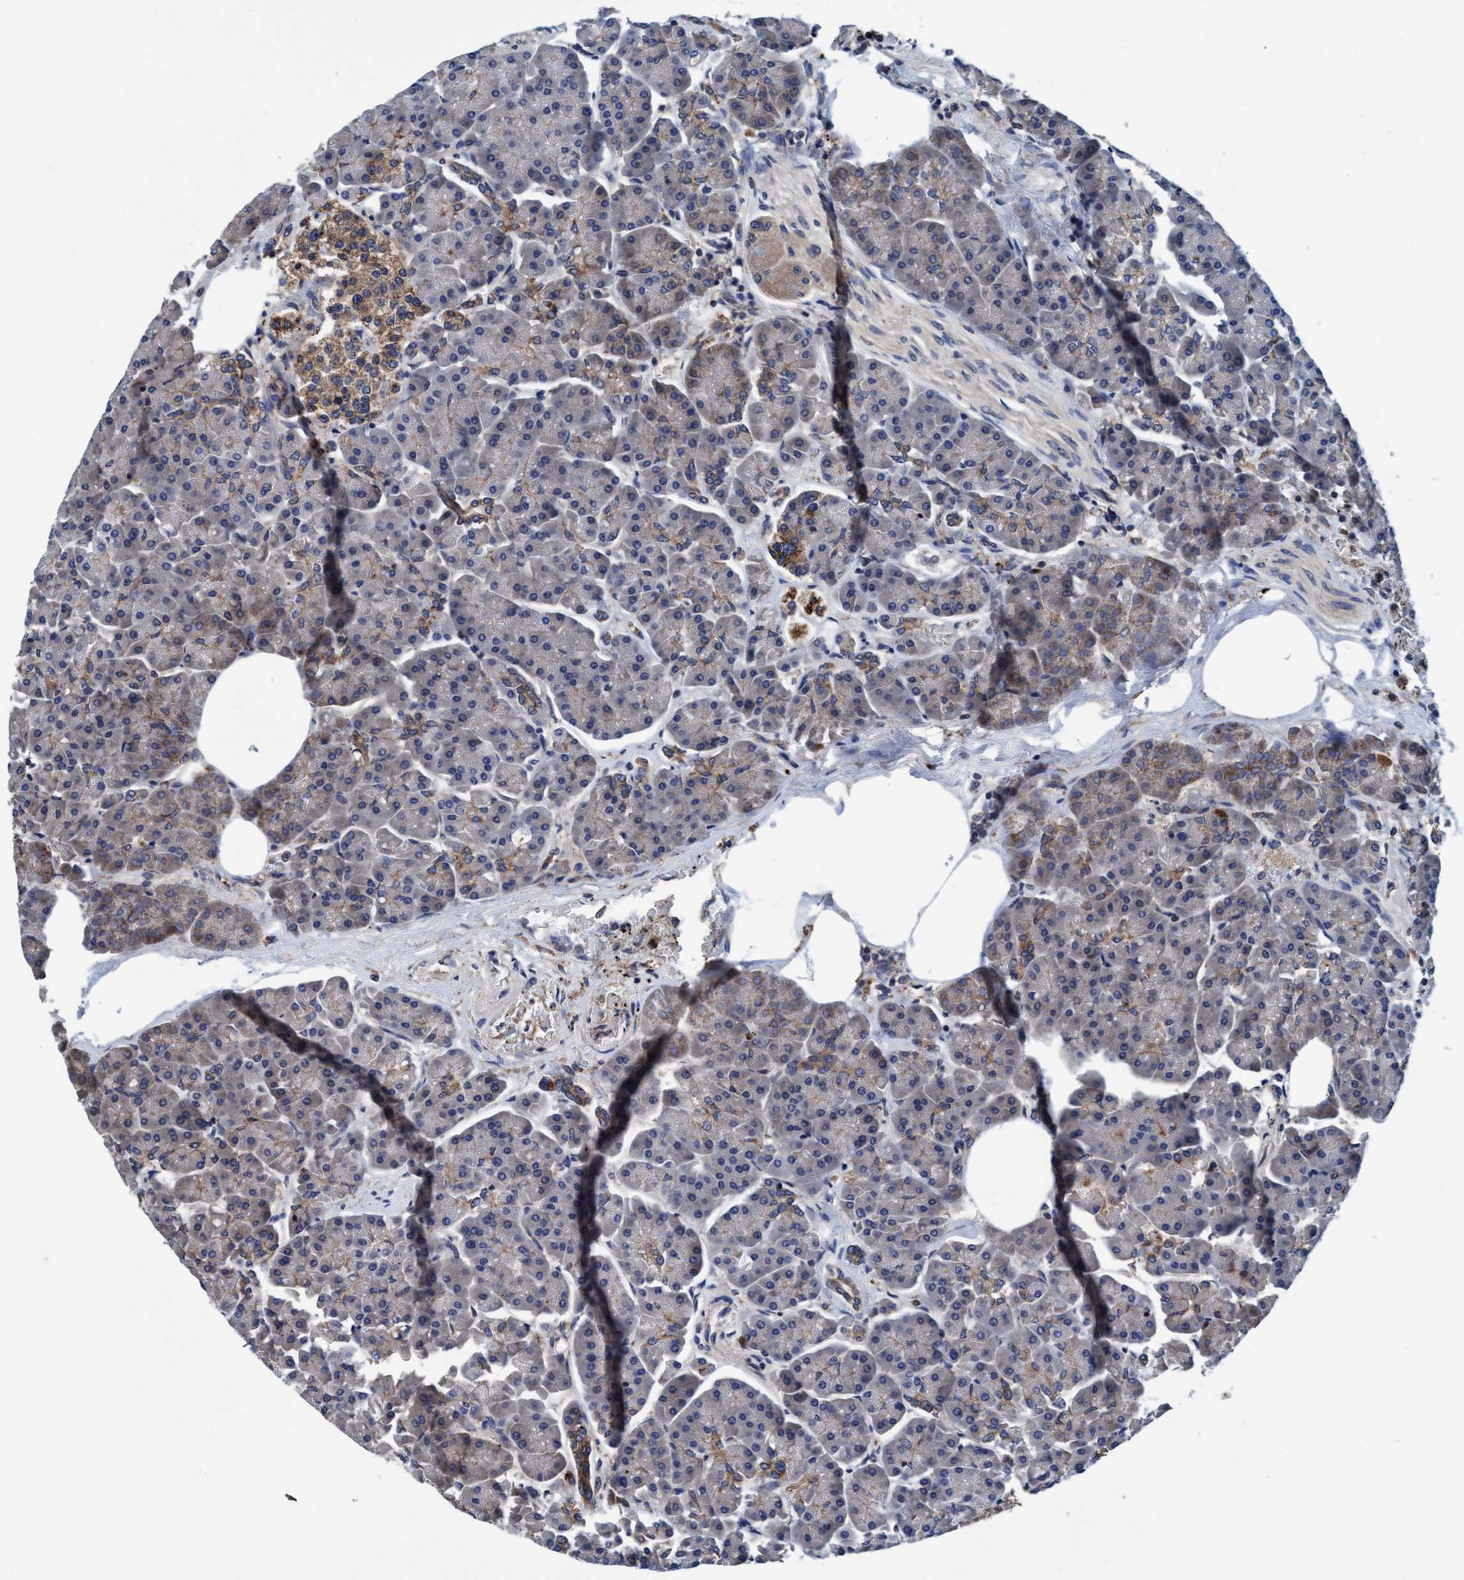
{"staining": {"intensity": "weak", "quantity": "<25%", "location": "cytoplasmic/membranous"}, "tissue": "pancreas", "cell_type": "Exocrine glandular cells", "image_type": "normal", "snomed": [{"axis": "morphology", "description": "Normal tissue, NOS"}, {"axis": "topography", "description": "Pancreas"}], "caption": "IHC of benign human pancreas demonstrates no staining in exocrine glandular cells.", "gene": "ENDOG", "patient": {"sex": "female", "age": 70}}